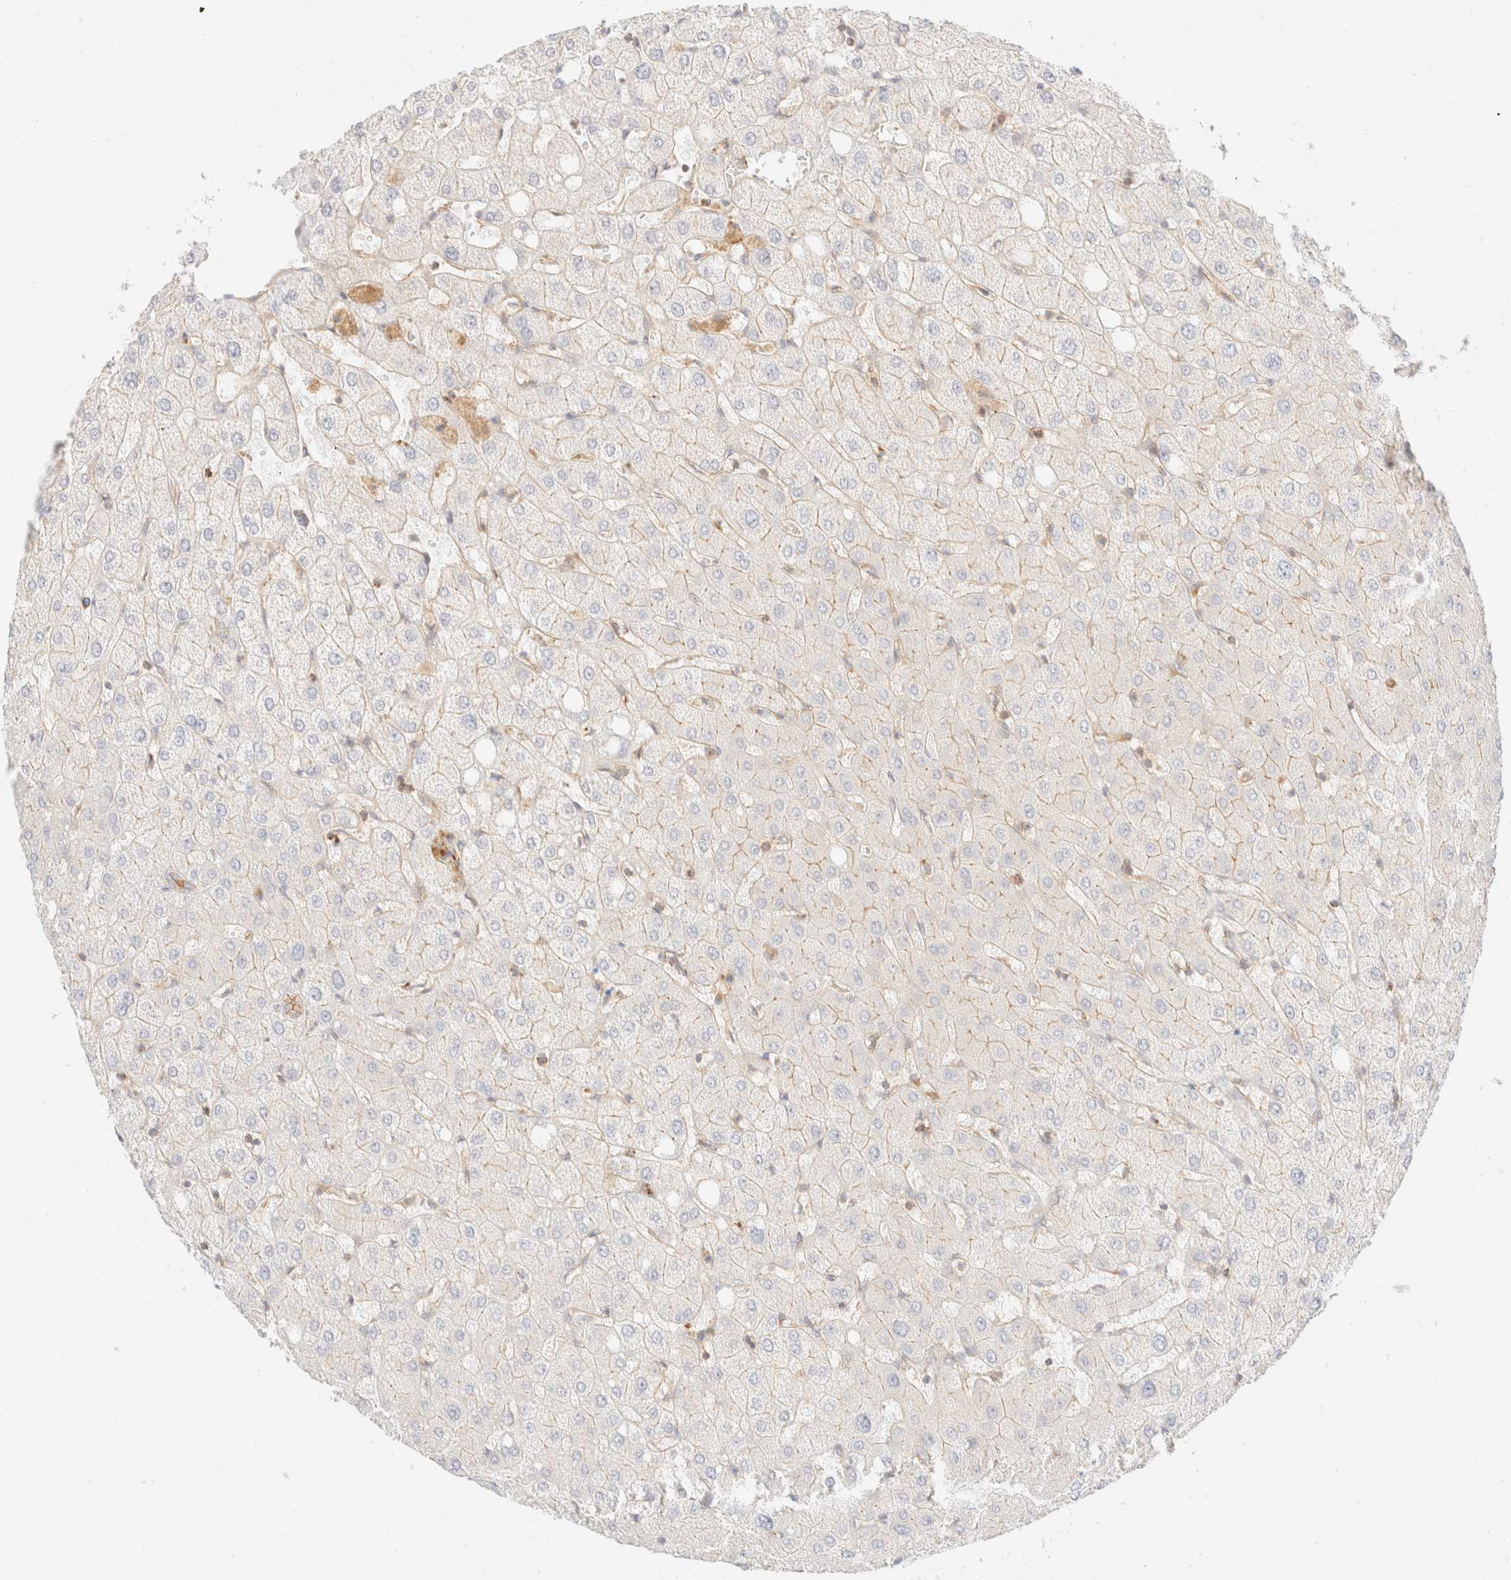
{"staining": {"intensity": "weak", "quantity": "<25%", "location": "cytoplasmic/membranous"}, "tissue": "liver", "cell_type": "Cholangiocytes", "image_type": "normal", "snomed": [{"axis": "morphology", "description": "Normal tissue, NOS"}, {"axis": "topography", "description": "Liver"}], "caption": "This is an immunohistochemistry (IHC) histopathology image of normal liver. There is no expression in cholangiocytes.", "gene": "MYO10", "patient": {"sex": "female", "age": 54}}